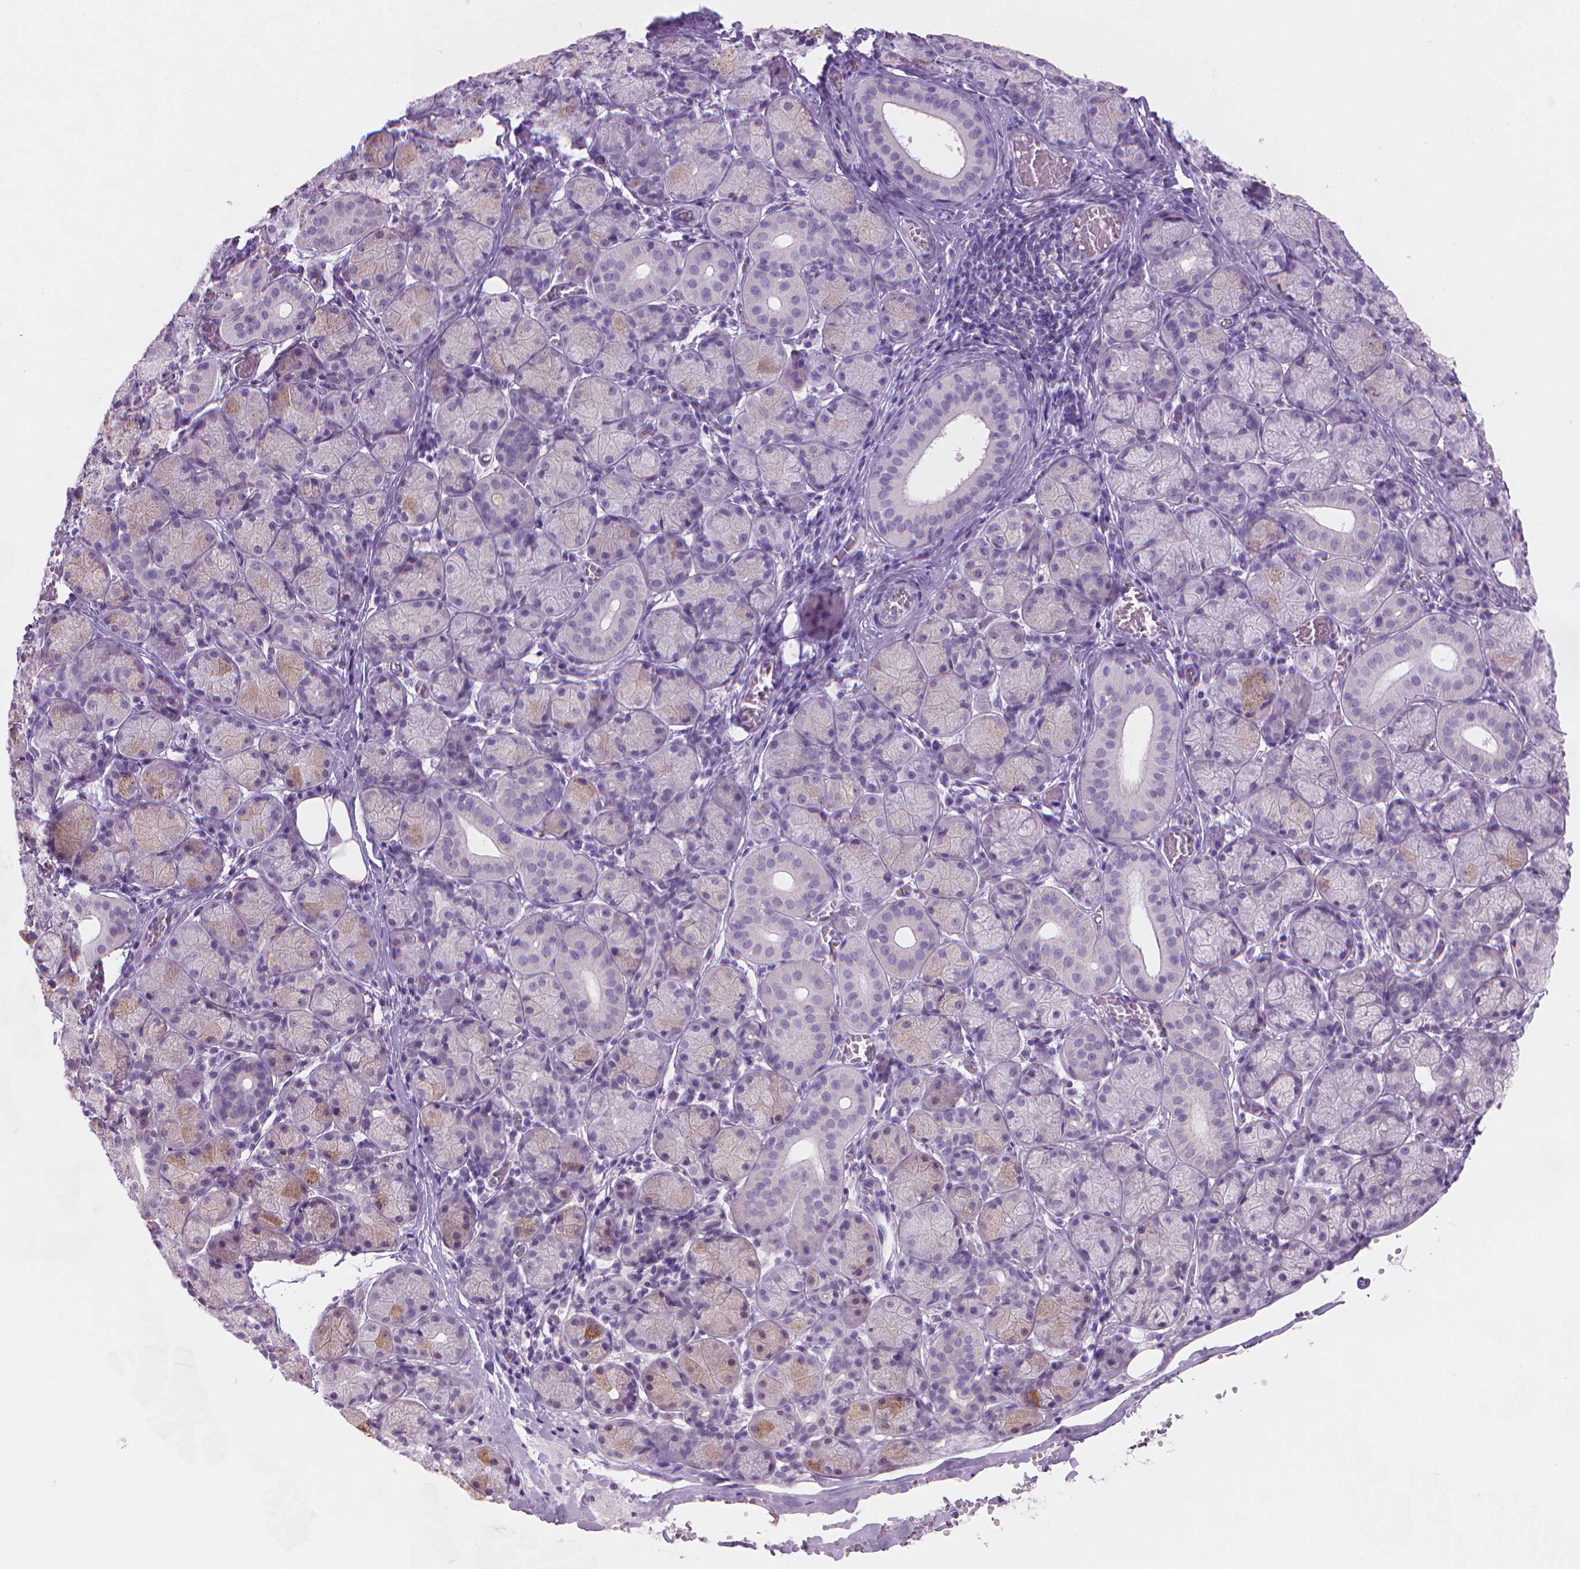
{"staining": {"intensity": "weak", "quantity": "<25%", "location": "cytoplasmic/membranous"}, "tissue": "salivary gland", "cell_type": "Glandular cells", "image_type": "normal", "snomed": [{"axis": "morphology", "description": "Normal tissue, NOS"}, {"axis": "topography", "description": "Salivary gland"}, {"axis": "topography", "description": "Peripheral nerve tissue"}], "caption": "Glandular cells show no significant staining in normal salivary gland. Brightfield microscopy of IHC stained with DAB (brown) and hematoxylin (blue), captured at high magnification.", "gene": "ENSG00000187186", "patient": {"sex": "female", "age": 24}}